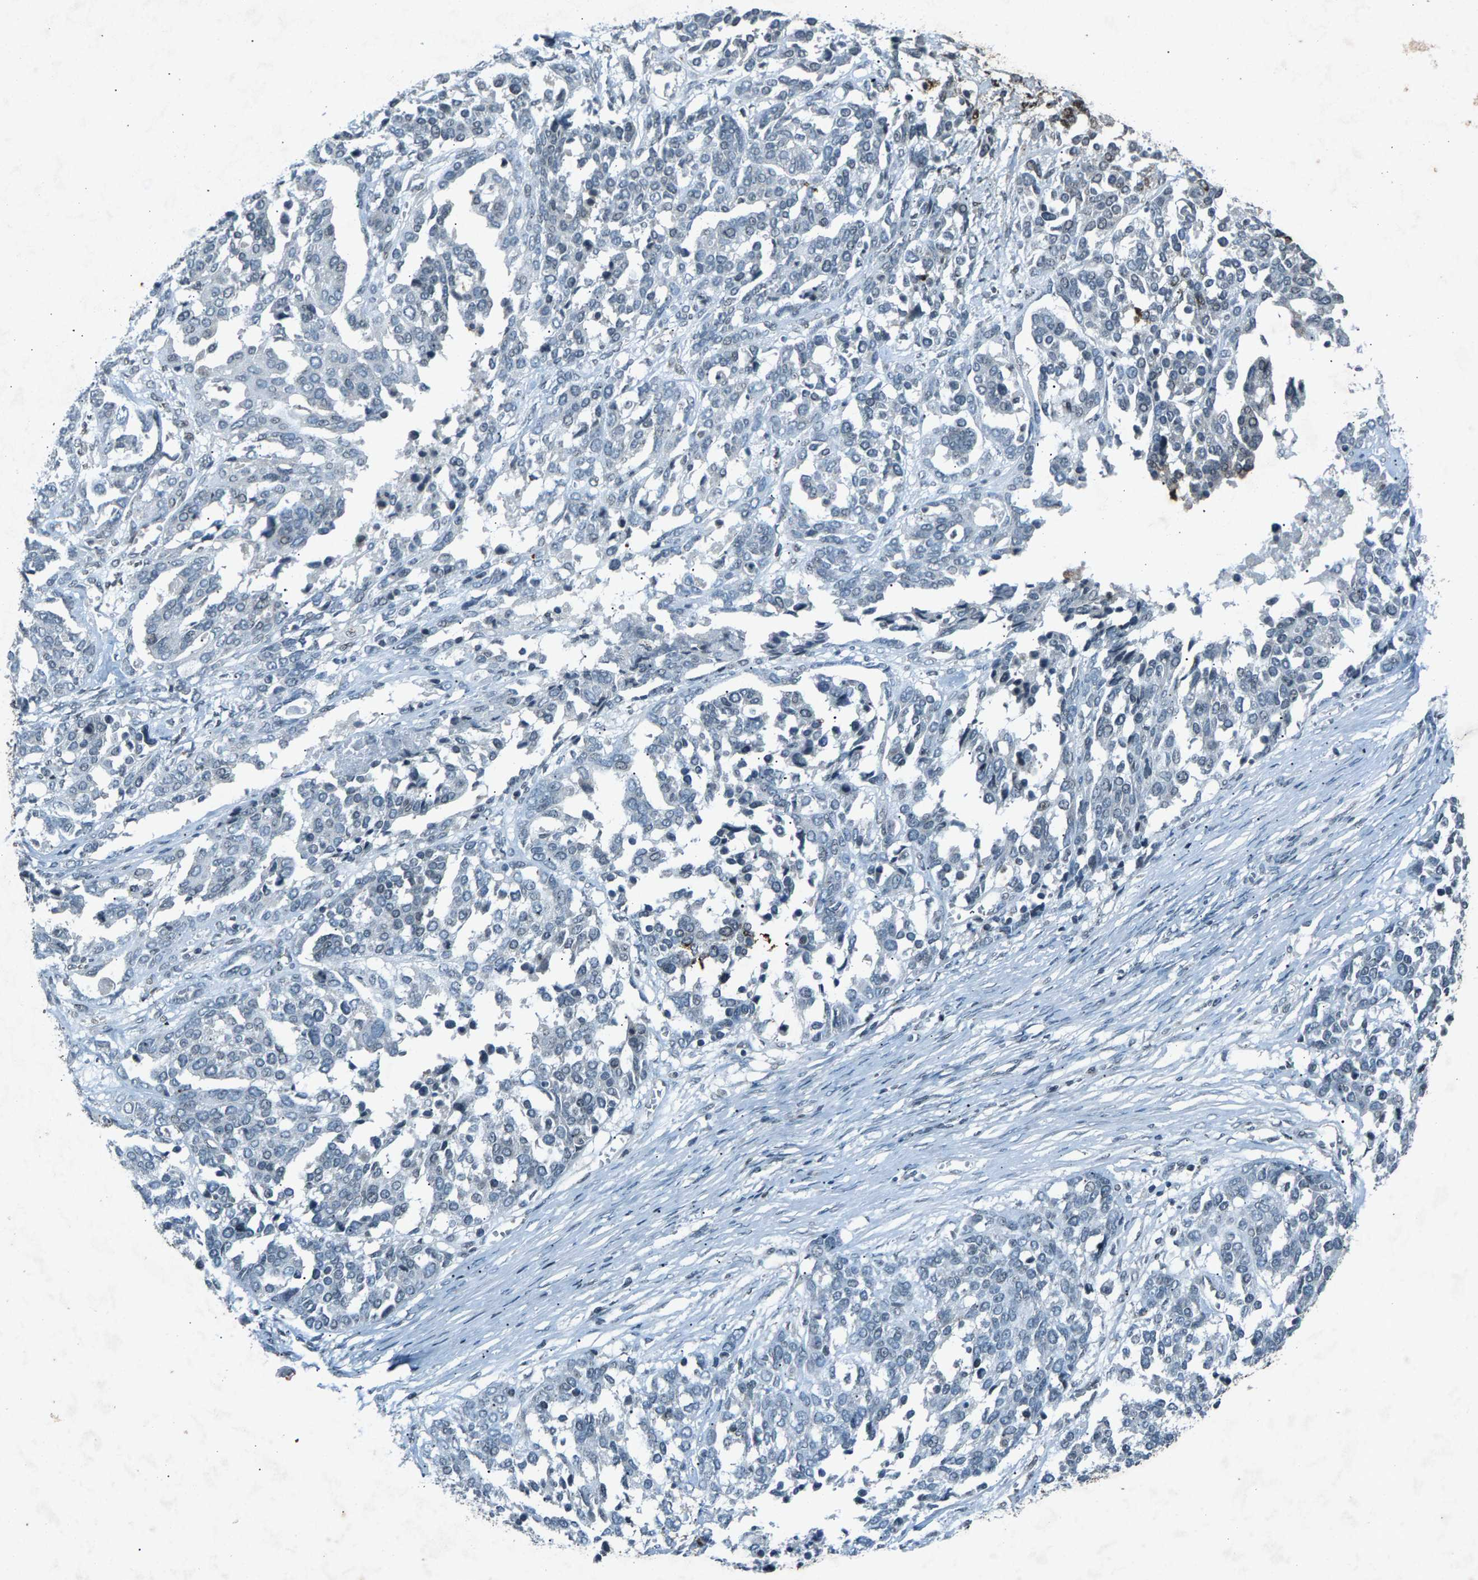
{"staining": {"intensity": "negative", "quantity": "none", "location": "none"}, "tissue": "ovarian cancer", "cell_type": "Tumor cells", "image_type": "cancer", "snomed": [{"axis": "morphology", "description": "Cystadenocarcinoma, serous, NOS"}, {"axis": "topography", "description": "Ovary"}], "caption": "Ovarian cancer was stained to show a protein in brown. There is no significant expression in tumor cells.", "gene": "ZPR1", "patient": {"sex": "female", "age": 44}}